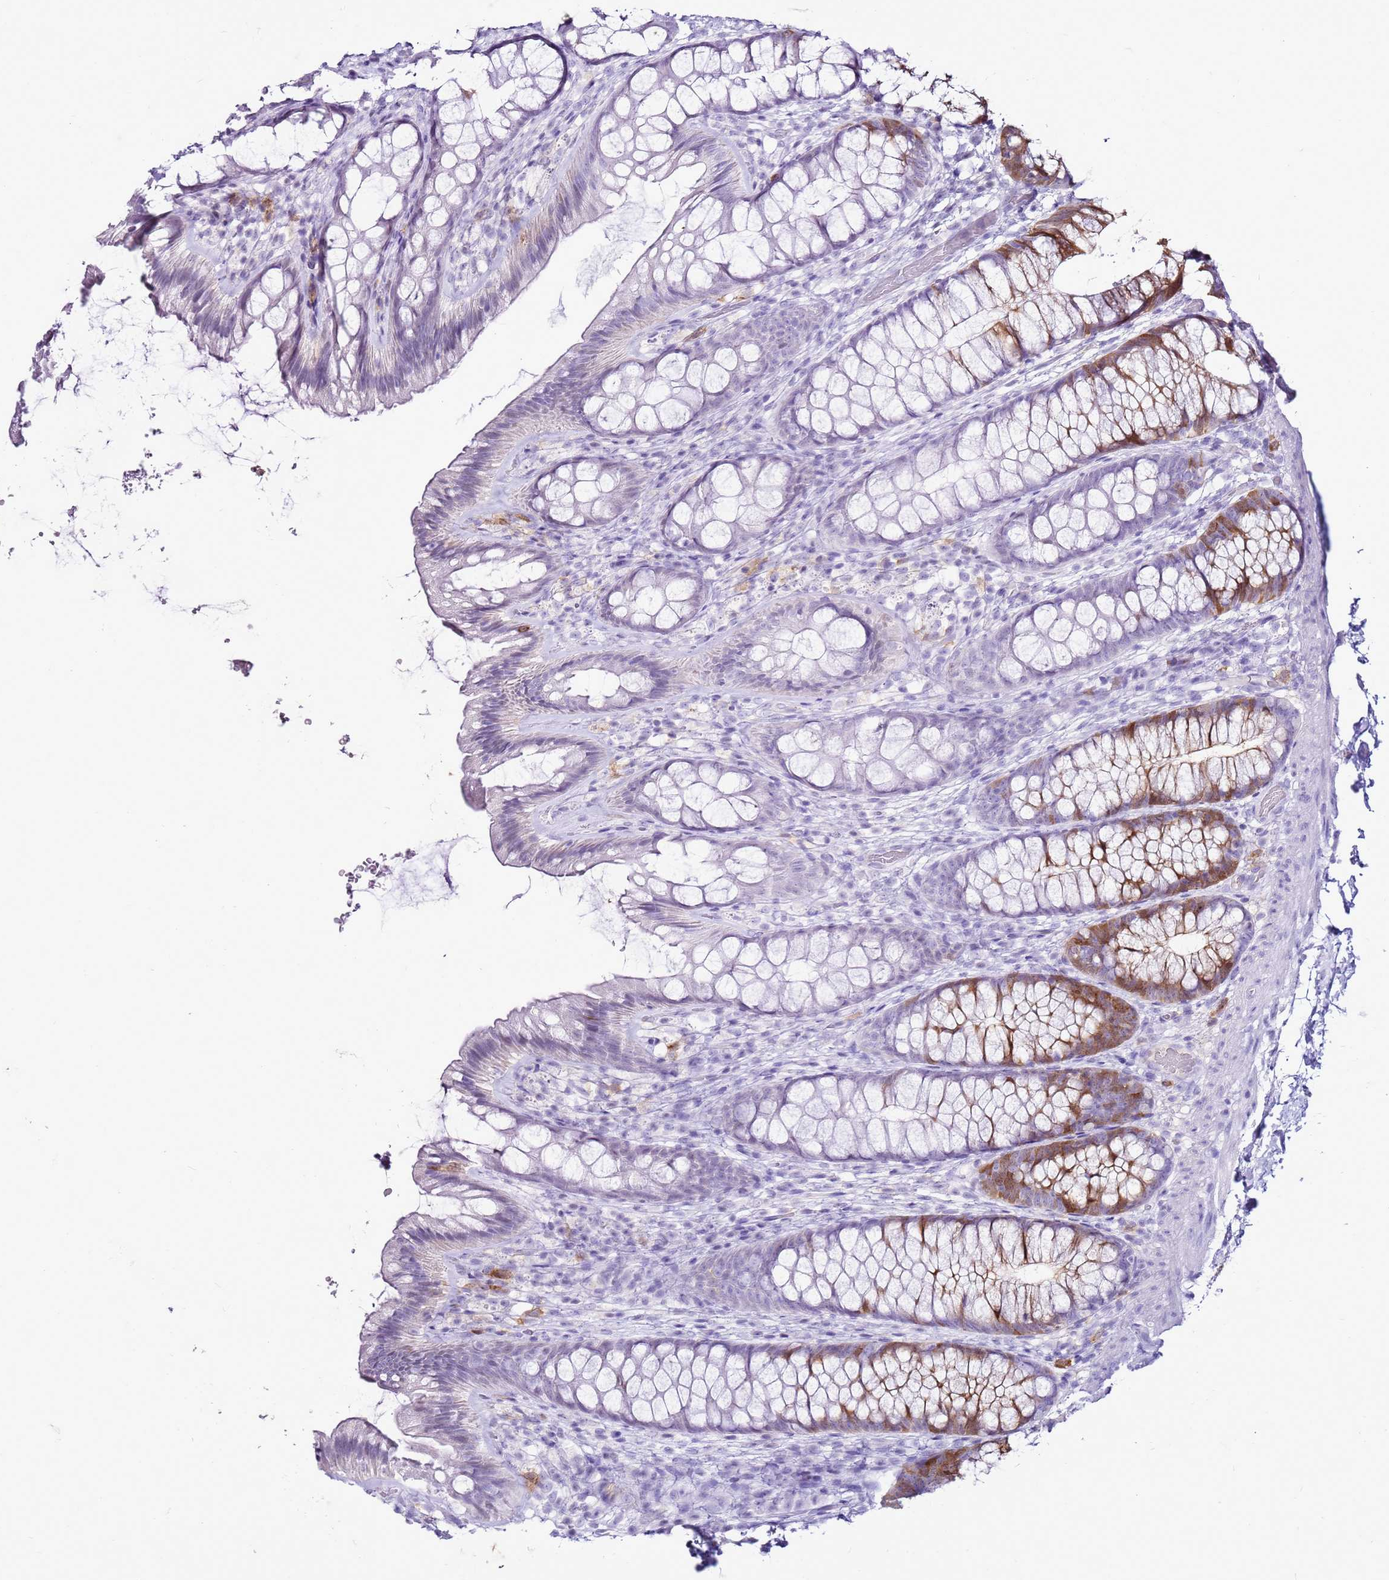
{"staining": {"intensity": "negative", "quantity": "none", "location": "none"}, "tissue": "colon", "cell_type": "Endothelial cells", "image_type": "normal", "snomed": [{"axis": "morphology", "description": "Normal tissue, NOS"}, {"axis": "topography", "description": "Colon"}], "caption": "Colon was stained to show a protein in brown. There is no significant positivity in endothelial cells. Brightfield microscopy of immunohistochemistry (IHC) stained with DAB (3,3'-diaminobenzidine) (brown) and hematoxylin (blue), captured at high magnification.", "gene": "SPC25", "patient": {"sex": "male", "age": 46}}